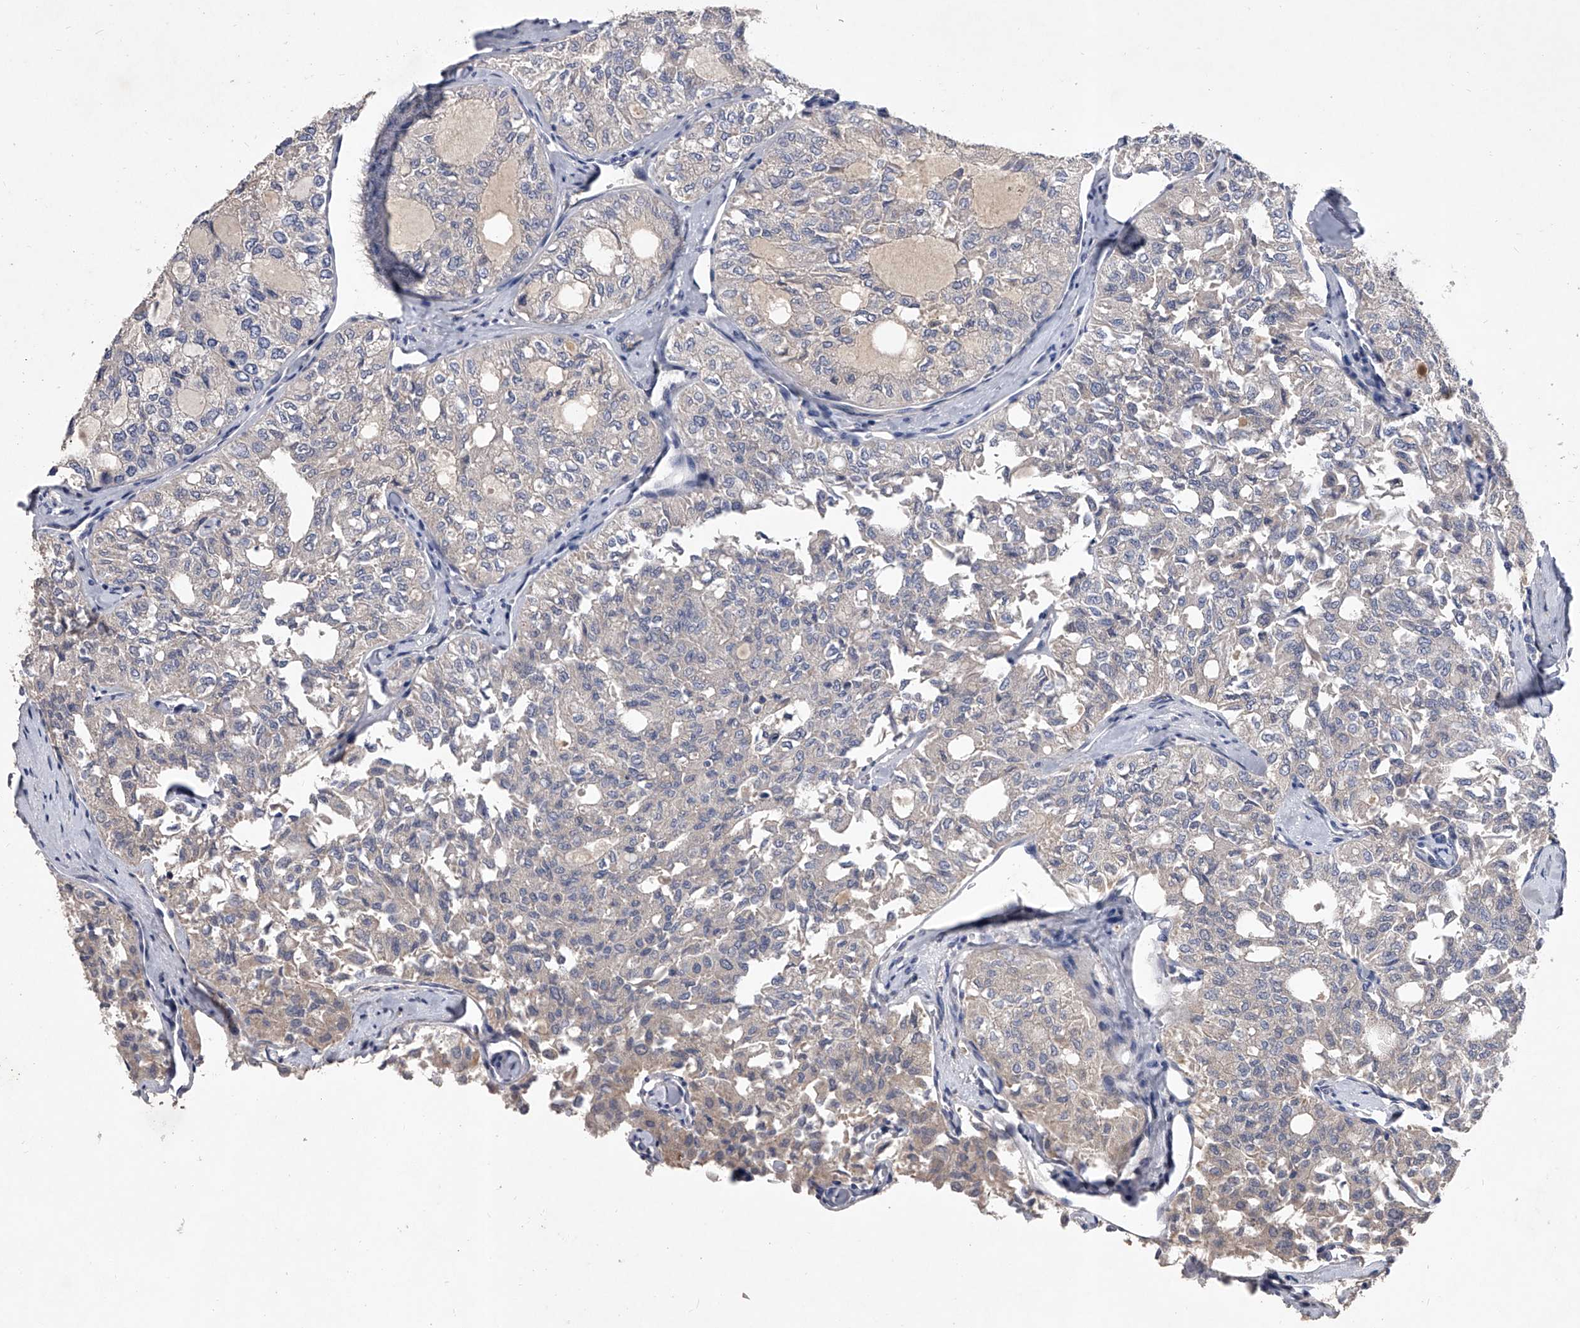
{"staining": {"intensity": "negative", "quantity": "none", "location": "none"}, "tissue": "thyroid cancer", "cell_type": "Tumor cells", "image_type": "cancer", "snomed": [{"axis": "morphology", "description": "Follicular adenoma carcinoma, NOS"}, {"axis": "topography", "description": "Thyroid gland"}], "caption": "The micrograph demonstrates no staining of tumor cells in follicular adenoma carcinoma (thyroid).", "gene": "C5", "patient": {"sex": "male", "age": 75}}